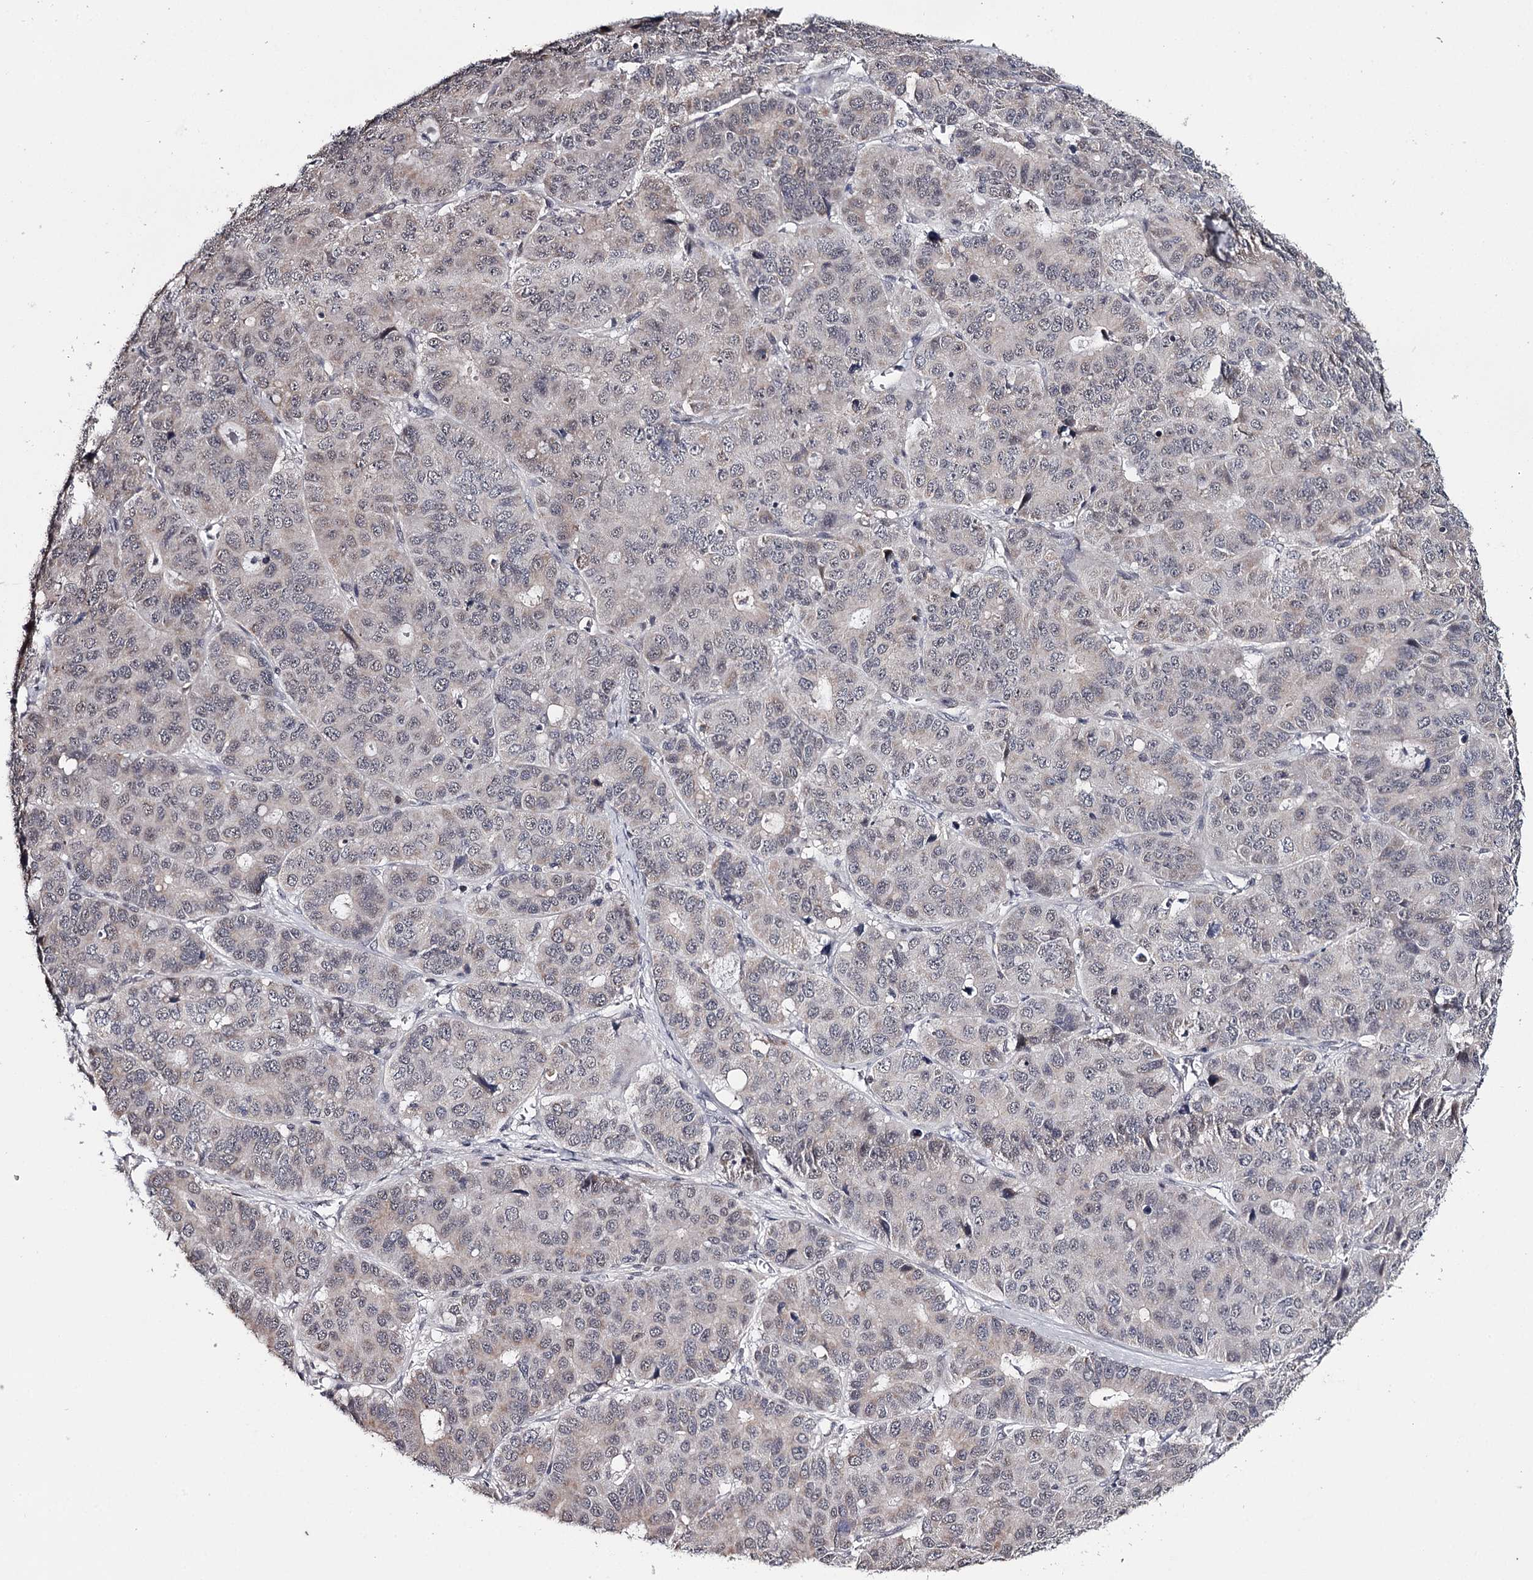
{"staining": {"intensity": "weak", "quantity": "25%-75%", "location": "nuclear"}, "tissue": "pancreatic cancer", "cell_type": "Tumor cells", "image_type": "cancer", "snomed": [{"axis": "morphology", "description": "Adenocarcinoma, NOS"}, {"axis": "topography", "description": "Pancreas"}], "caption": "Protein staining of adenocarcinoma (pancreatic) tissue shows weak nuclear expression in approximately 25%-75% of tumor cells. The staining was performed using DAB to visualize the protein expression in brown, while the nuclei were stained in blue with hematoxylin (Magnification: 20x).", "gene": "GTSF1", "patient": {"sex": "male", "age": 50}}